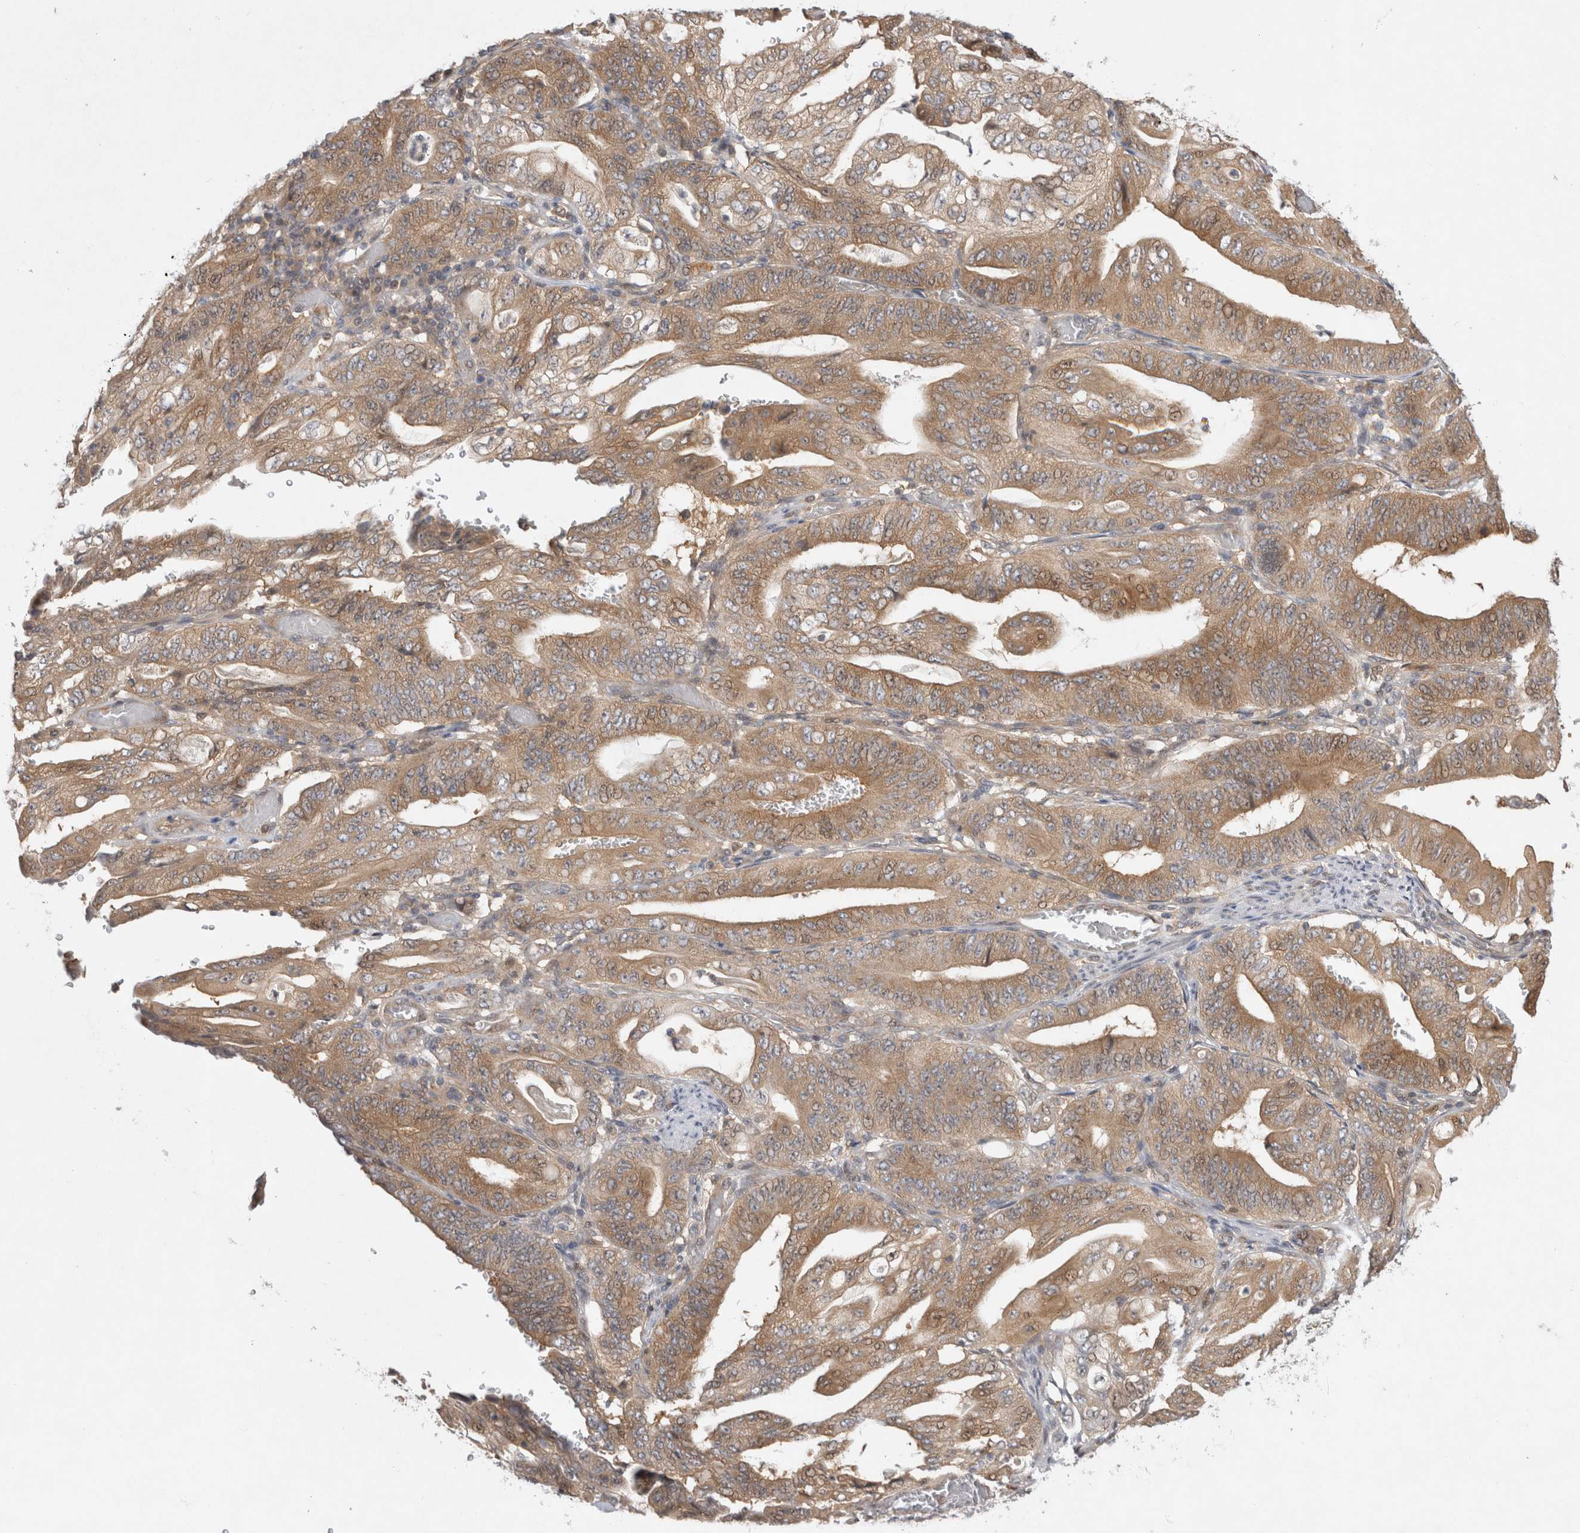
{"staining": {"intensity": "moderate", "quantity": ">75%", "location": "cytoplasmic/membranous"}, "tissue": "stomach cancer", "cell_type": "Tumor cells", "image_type": "cancer", "snomed": [{"axis": "morphology", "description": "Adenocarcinoma, NOS"}, {"axis": "topography", "description": "Stomach"}], "caption": "Immunohistochemical staining of stomach cancer (adenocarcinoma) exhibits medium levels of moderate cytoplasmic/membranous positivity in about >75% of tumor cells. The staining was performed using DAB to visualize the protein expression in brown, while the nuclei were stained in blue with hematoxylin (Magnification: 20x).", "gene": "HTT", "patient": {"sex": "female", "age": 73}}